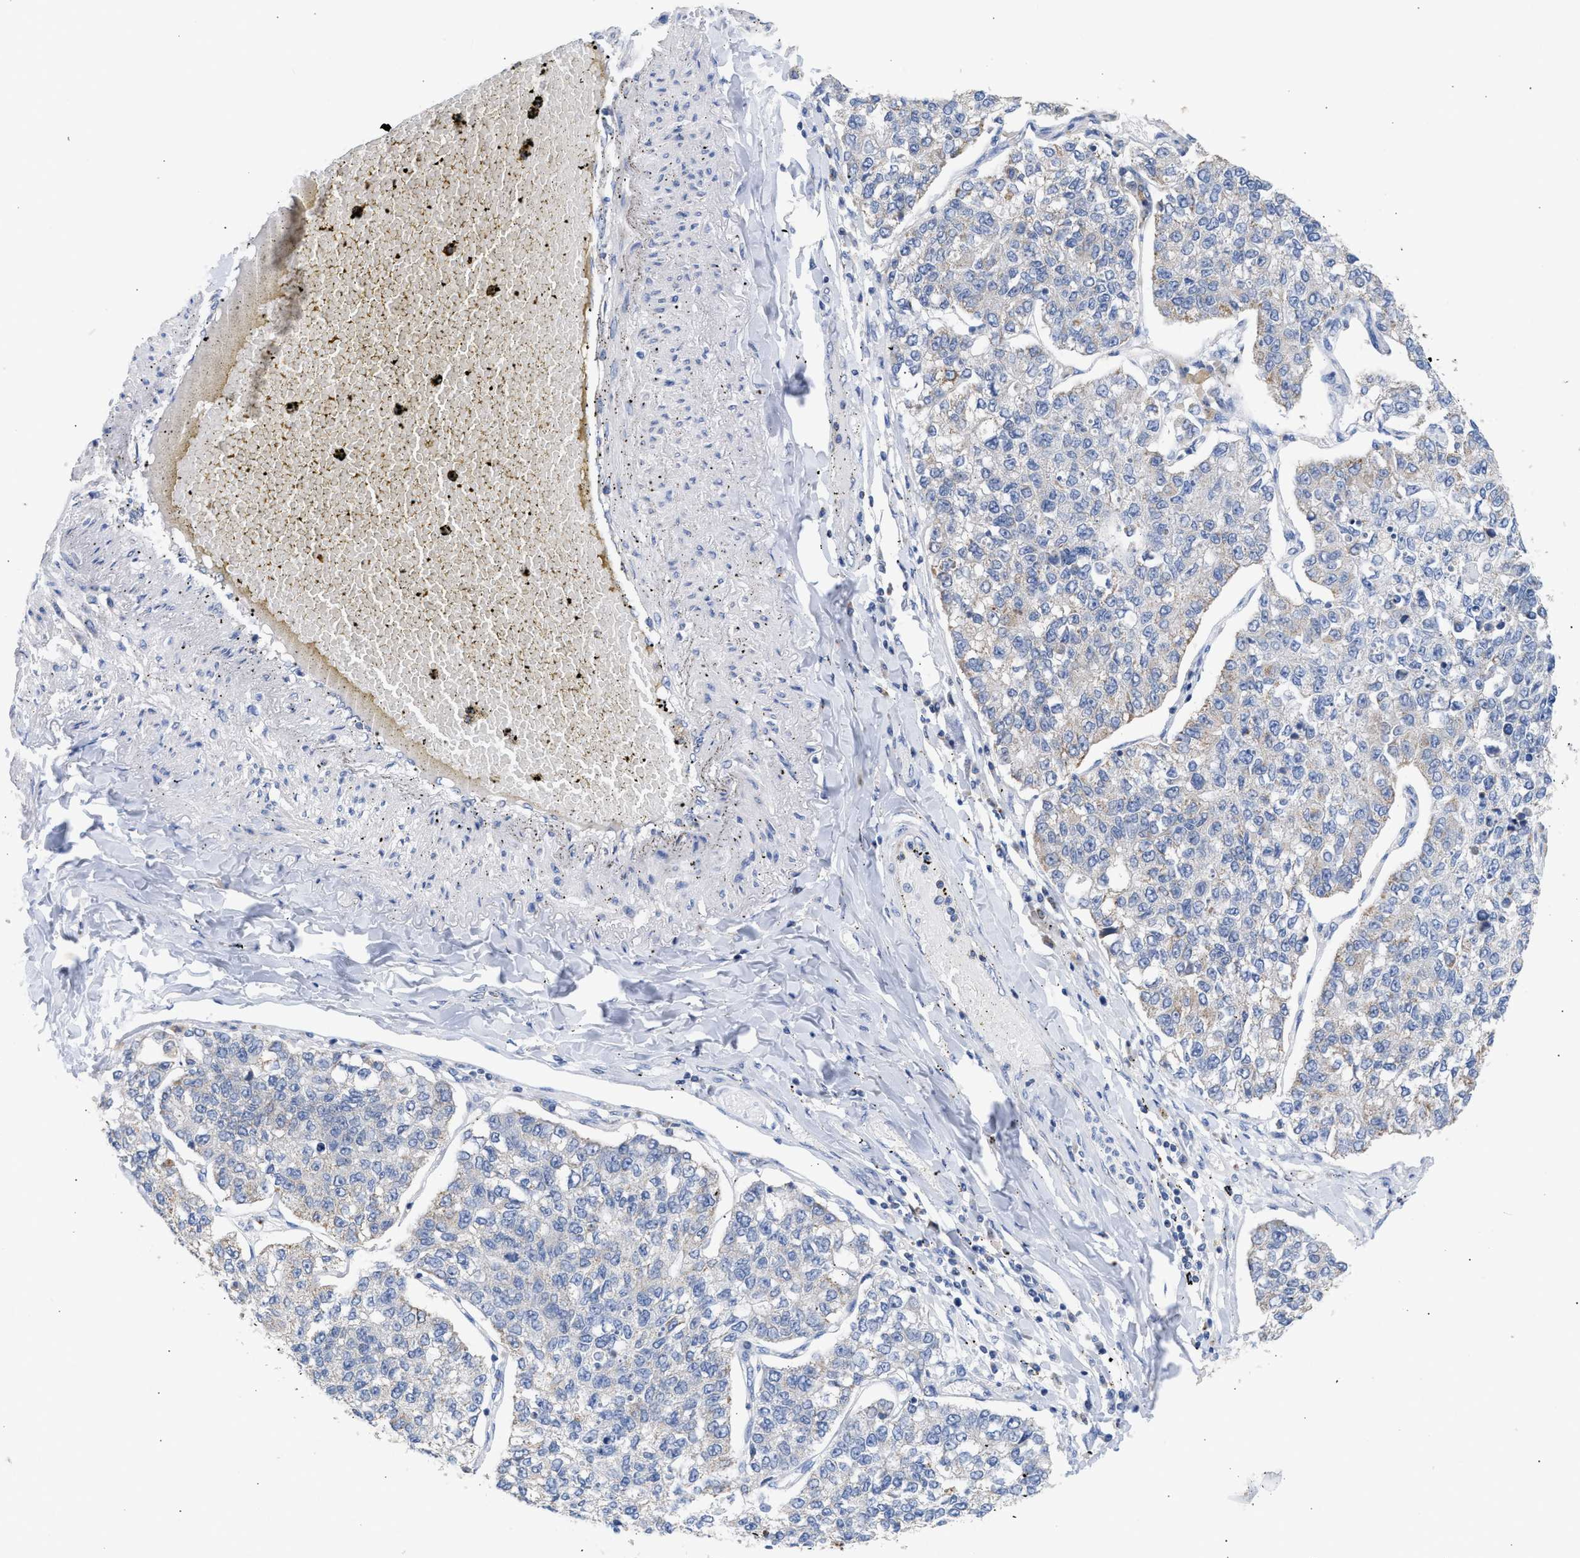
{"staining": {"intensity": "weak", "quantity": "<25%", "location": "cytoplasmic/membranous"}, "tissue": "lung cancer", "cell_type": "Tumor cells", "image_type": "cancer", "snomed": [{"axis": "morphology", "description": "Adenocarcinoma, NOS"}, {"axis": "topography", "description": "Lung"}], "caption": "Tumor cells are negative for protein expression in human lung cancer. (DAB IHC visualized using brightfield microscopy, high magnification).", "gene": "ACOT13", "patient": {"sex": "male", "age": 49}}